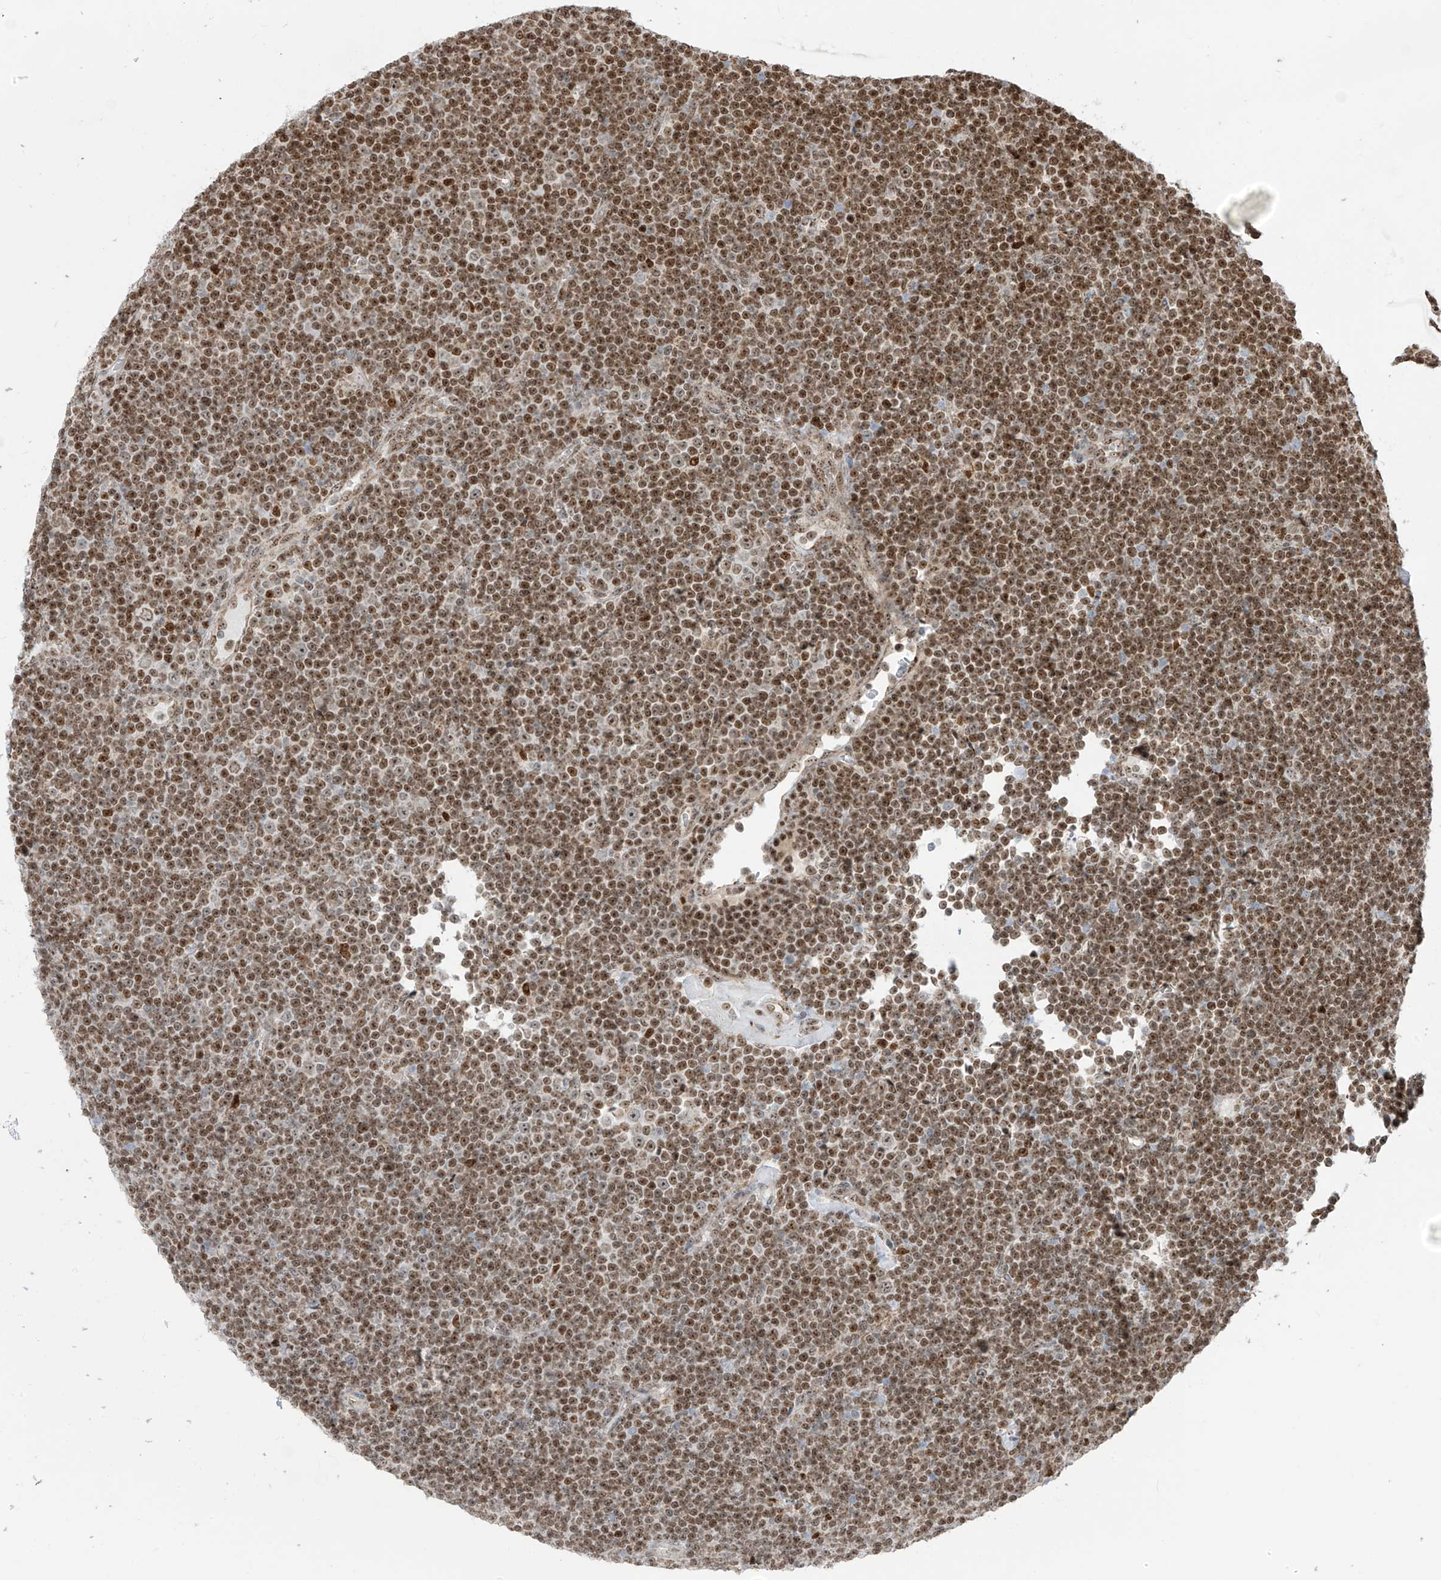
{"staining": {"intensity": "moderate", "quantity": ">75%", "location": "nuclear"}, "tissue": "lymphoma", "cell_type": "Tumor cells", "image_type": "cancer", "snomed": [{"axis": "morphology", "description": "Malignant lymphoma, non-Hodgkin's type, Low grade"}, {"axis": "topography", "description": "Lymph node"}], "caption": "DAB immunohistochemical staining of malignant lymphoma, non-Hodgkin's type (low-grade) exhibits moderate nuclear protein positivity in approximately >75% of tumor cells.", "gene": "ZBTB8A", "patient": {"sex": "female", "age": 67}}